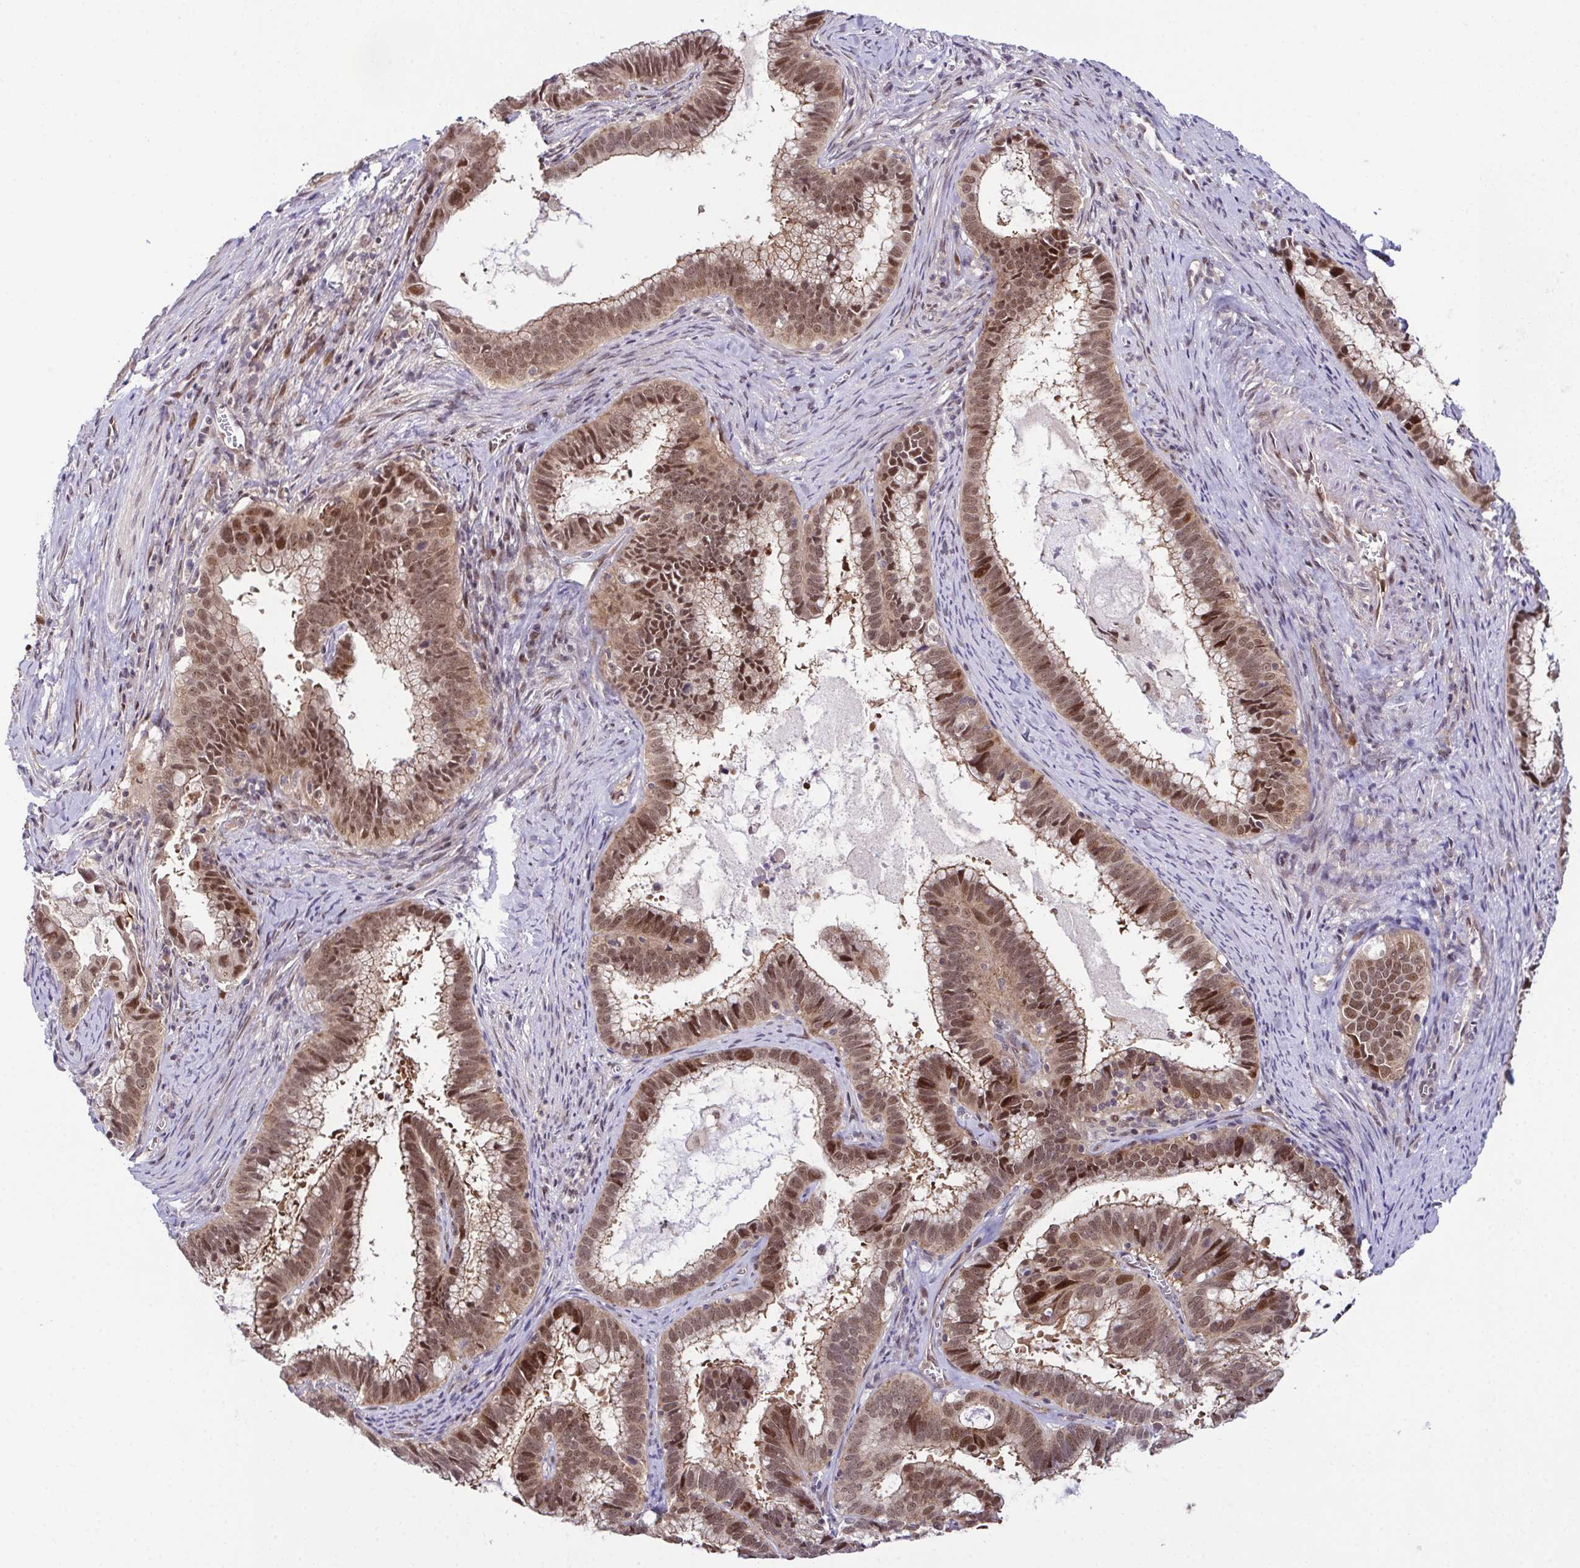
{"staining": {"intensity": "moderate", "quantity": ">75%", "location": "nuclear"}, "tissue": "cervical cancer", "cell_type": "Tumor cells", "image_type": "cancer", "snomed": [{"axis": "morphology", "description": "Adenocarcinoma, NOS"}, {"axis": "topography", "description": "Cervix"}], "caption": "This histopathology image exhibits immunohistochemistry (IHC) staining of human adenocarcinoma (cervical), with medium moderate nuclear staining in about >75% of tumor cells.", "gene": "DNAJB1", "patient": {"sex": "female", "age": 61}}